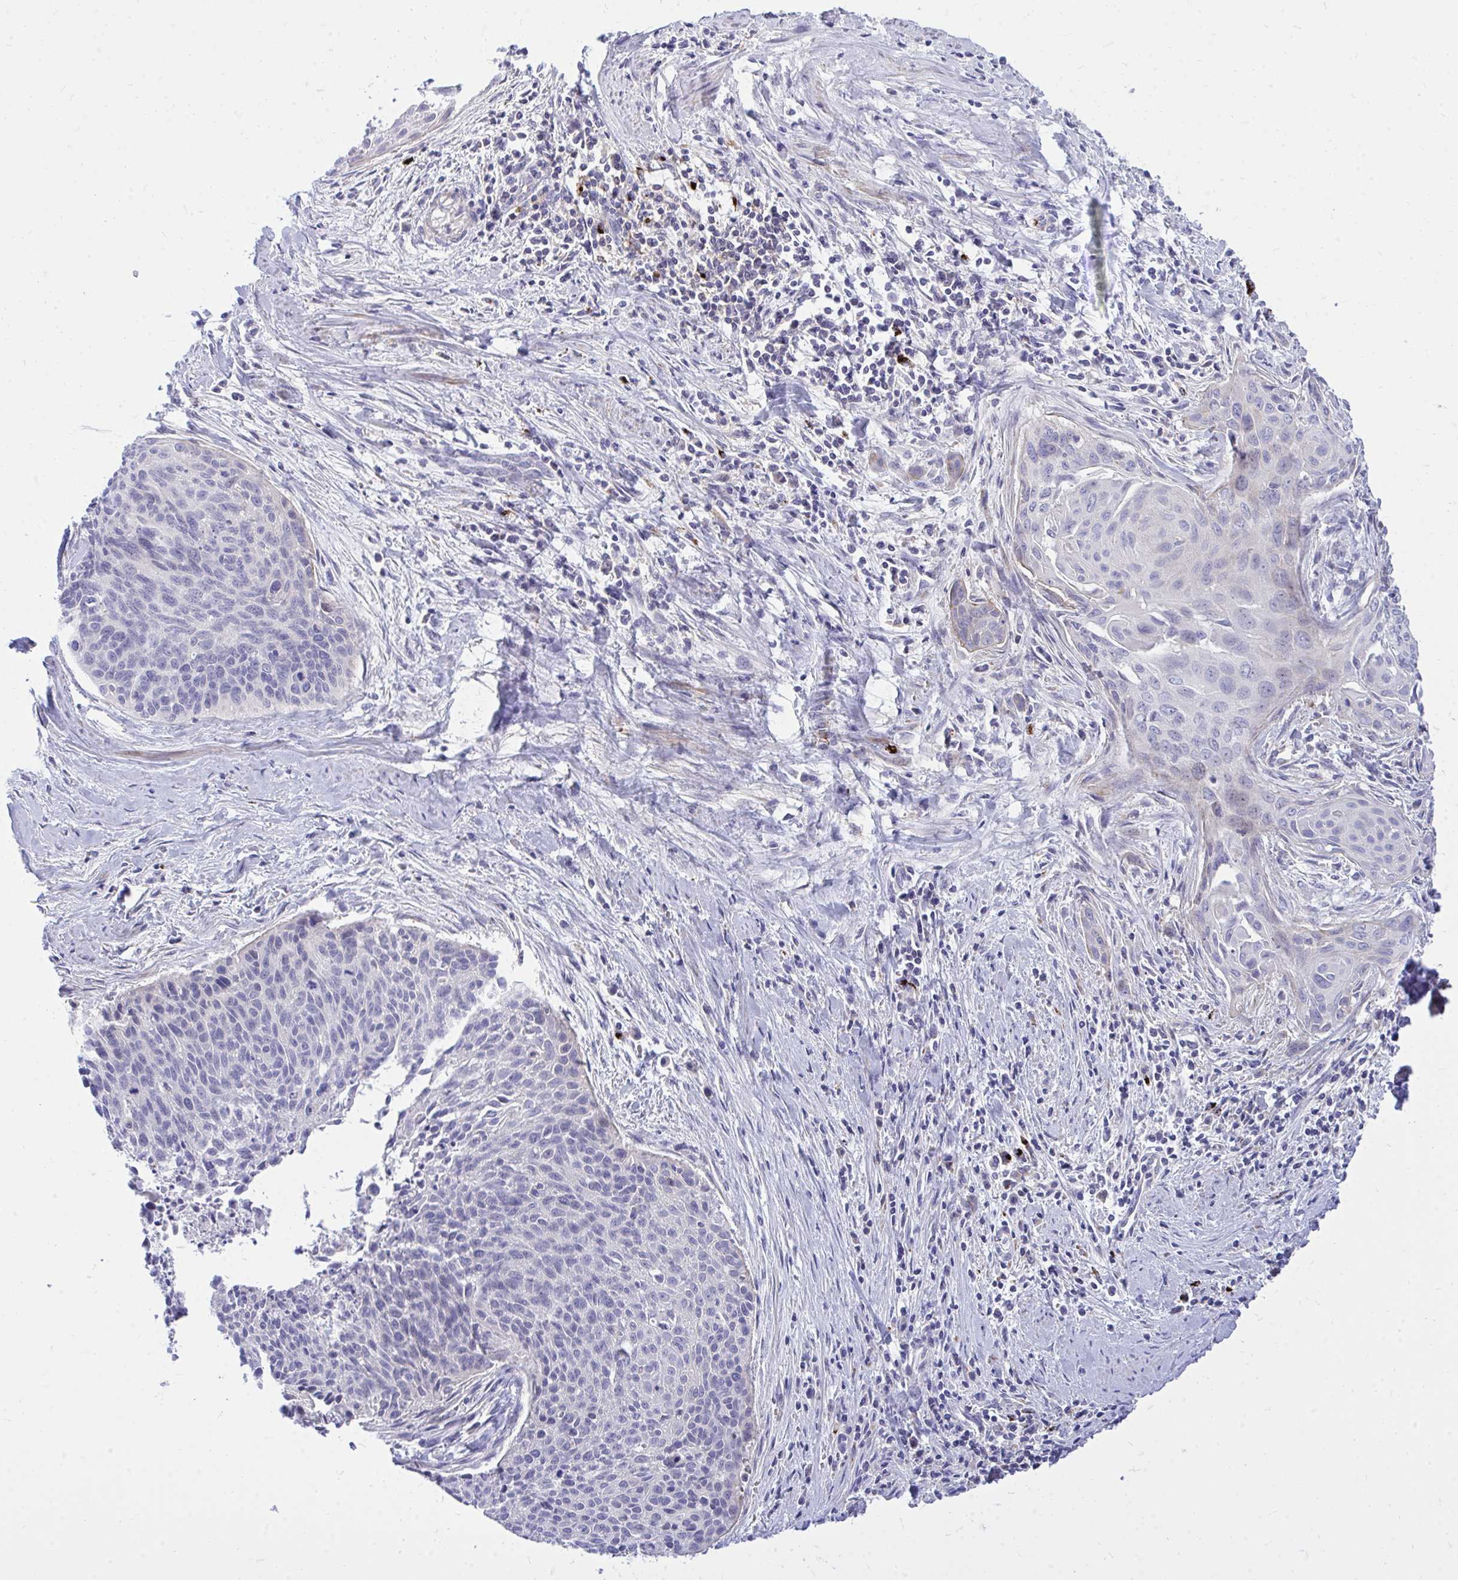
{"staining": {"intensity": "negative", "quantity": "none", "location": "none"}, "tissue": "cervical cancer", "cell_type": "Tumor cells", "image_type": "cancer", "snomed": [{"axis": "morphology", "description": "Squamous cell carcinoma, NOS"}, {"axis": "topography", "description": "Cervix"}], "caption": "Immunohistochemistry (IHC) photomicrograph of neoplastic tissue: human cervical cancer (squamous cell carcinoma) stained with DAB demonstrates no significant protein positivity in tumor cells. (IHC, brightfield microscopy, high magnification).", "gene": "TP53I11", "patient": {"sex": "female", "age": 55}}